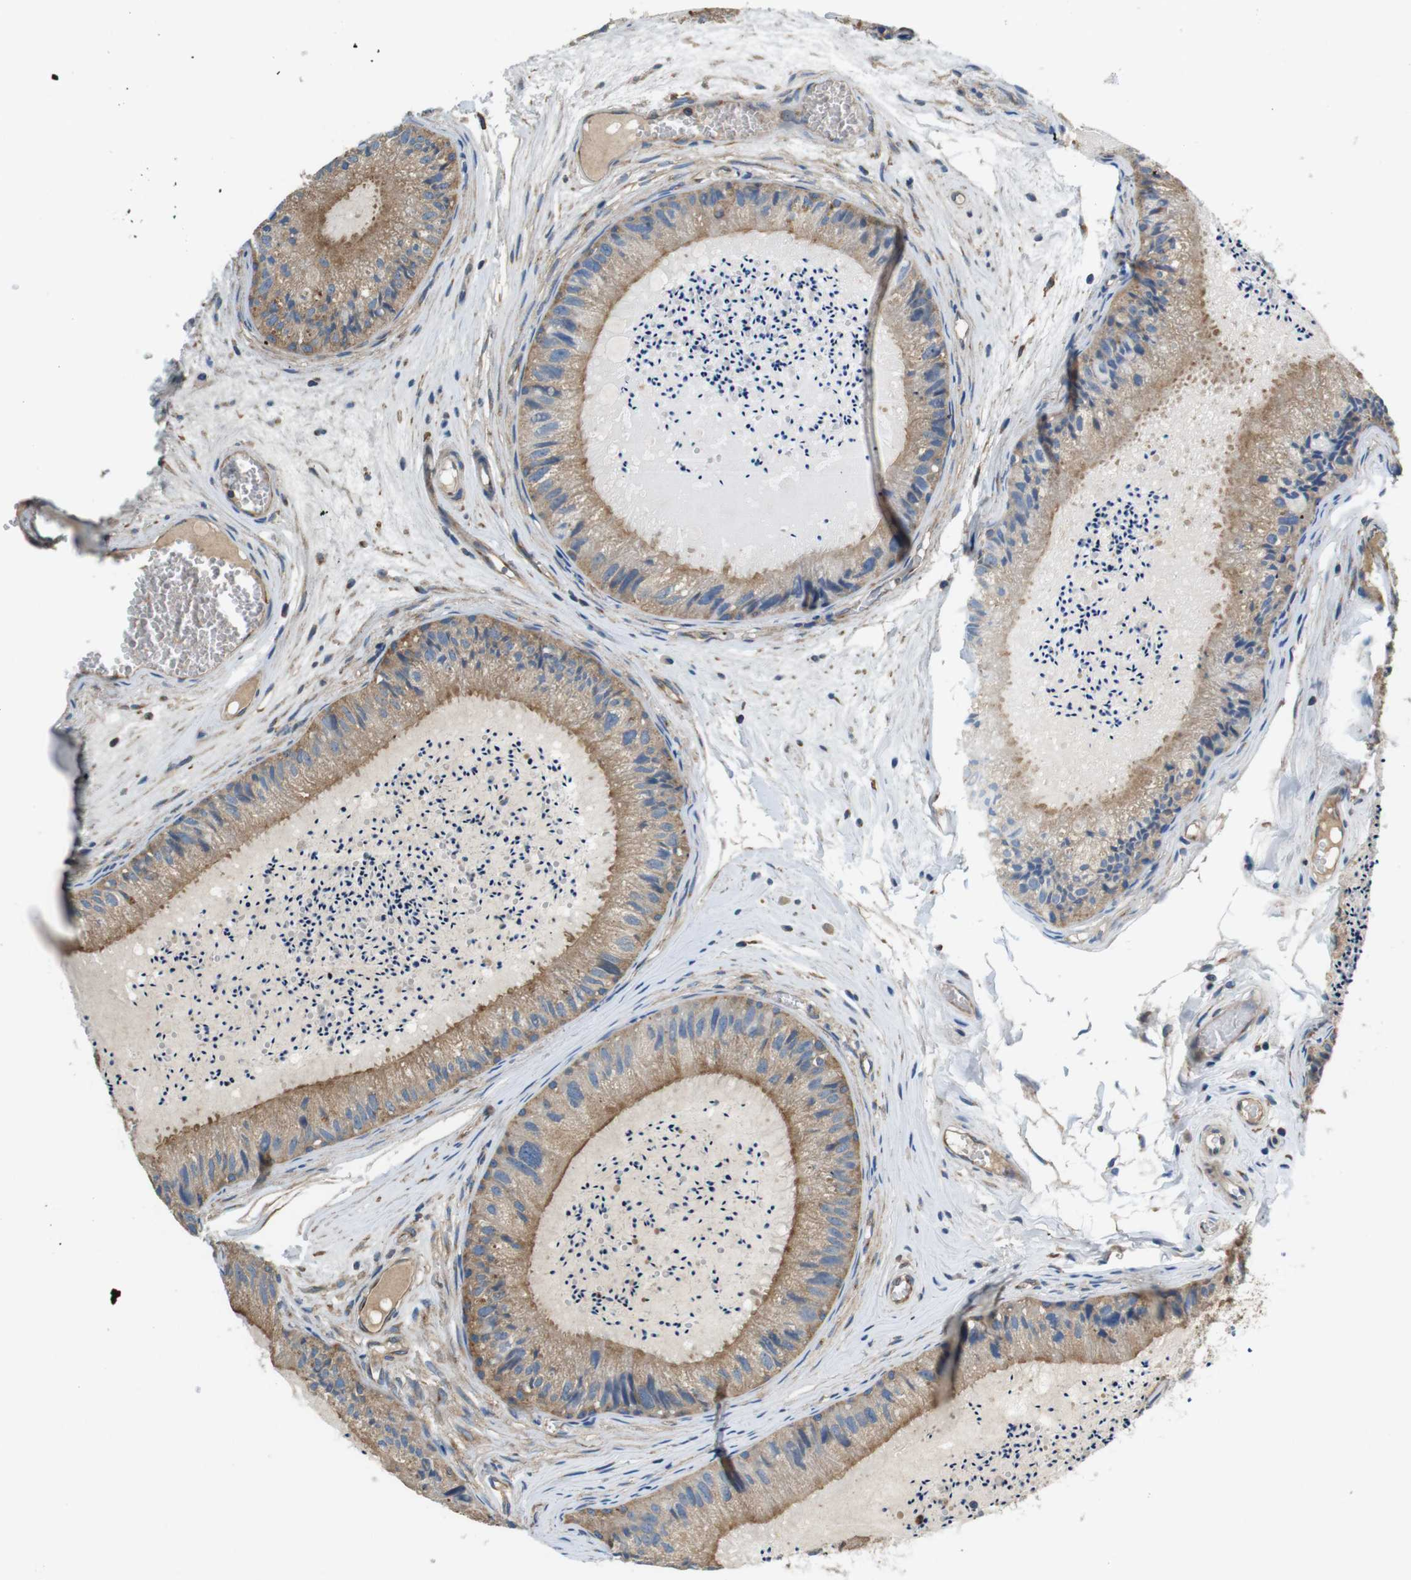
{"staining": {"intensity": "moderate", "quantity": ">75%", "location": "cytoplasmic/membranous"}, "tissue": "epididymis", "cell_type": "Glandular cells", "image_type": "normal", "snomed": [{"axis": "morphology", "description": "Normal tissue, NOS"}, {"axis": "topography", "description": "Epididymis"}], "caption": "Immunohistochemistry (IHC) staining of unremarkable epididymis, which shows medium levels of moderate cytoplasmic/membranous expression in about >75% of glandular cells indicating moderate cytoplasmic/membranous protein positivity. The staining was performed using DAB (3,3'-diaminobenzidine) (brown) for protein detection and nuclei were counterstained in hematoxylin (blue).", "gene": "DENND4C", "patient": {"sex": "male", "age": 31}}